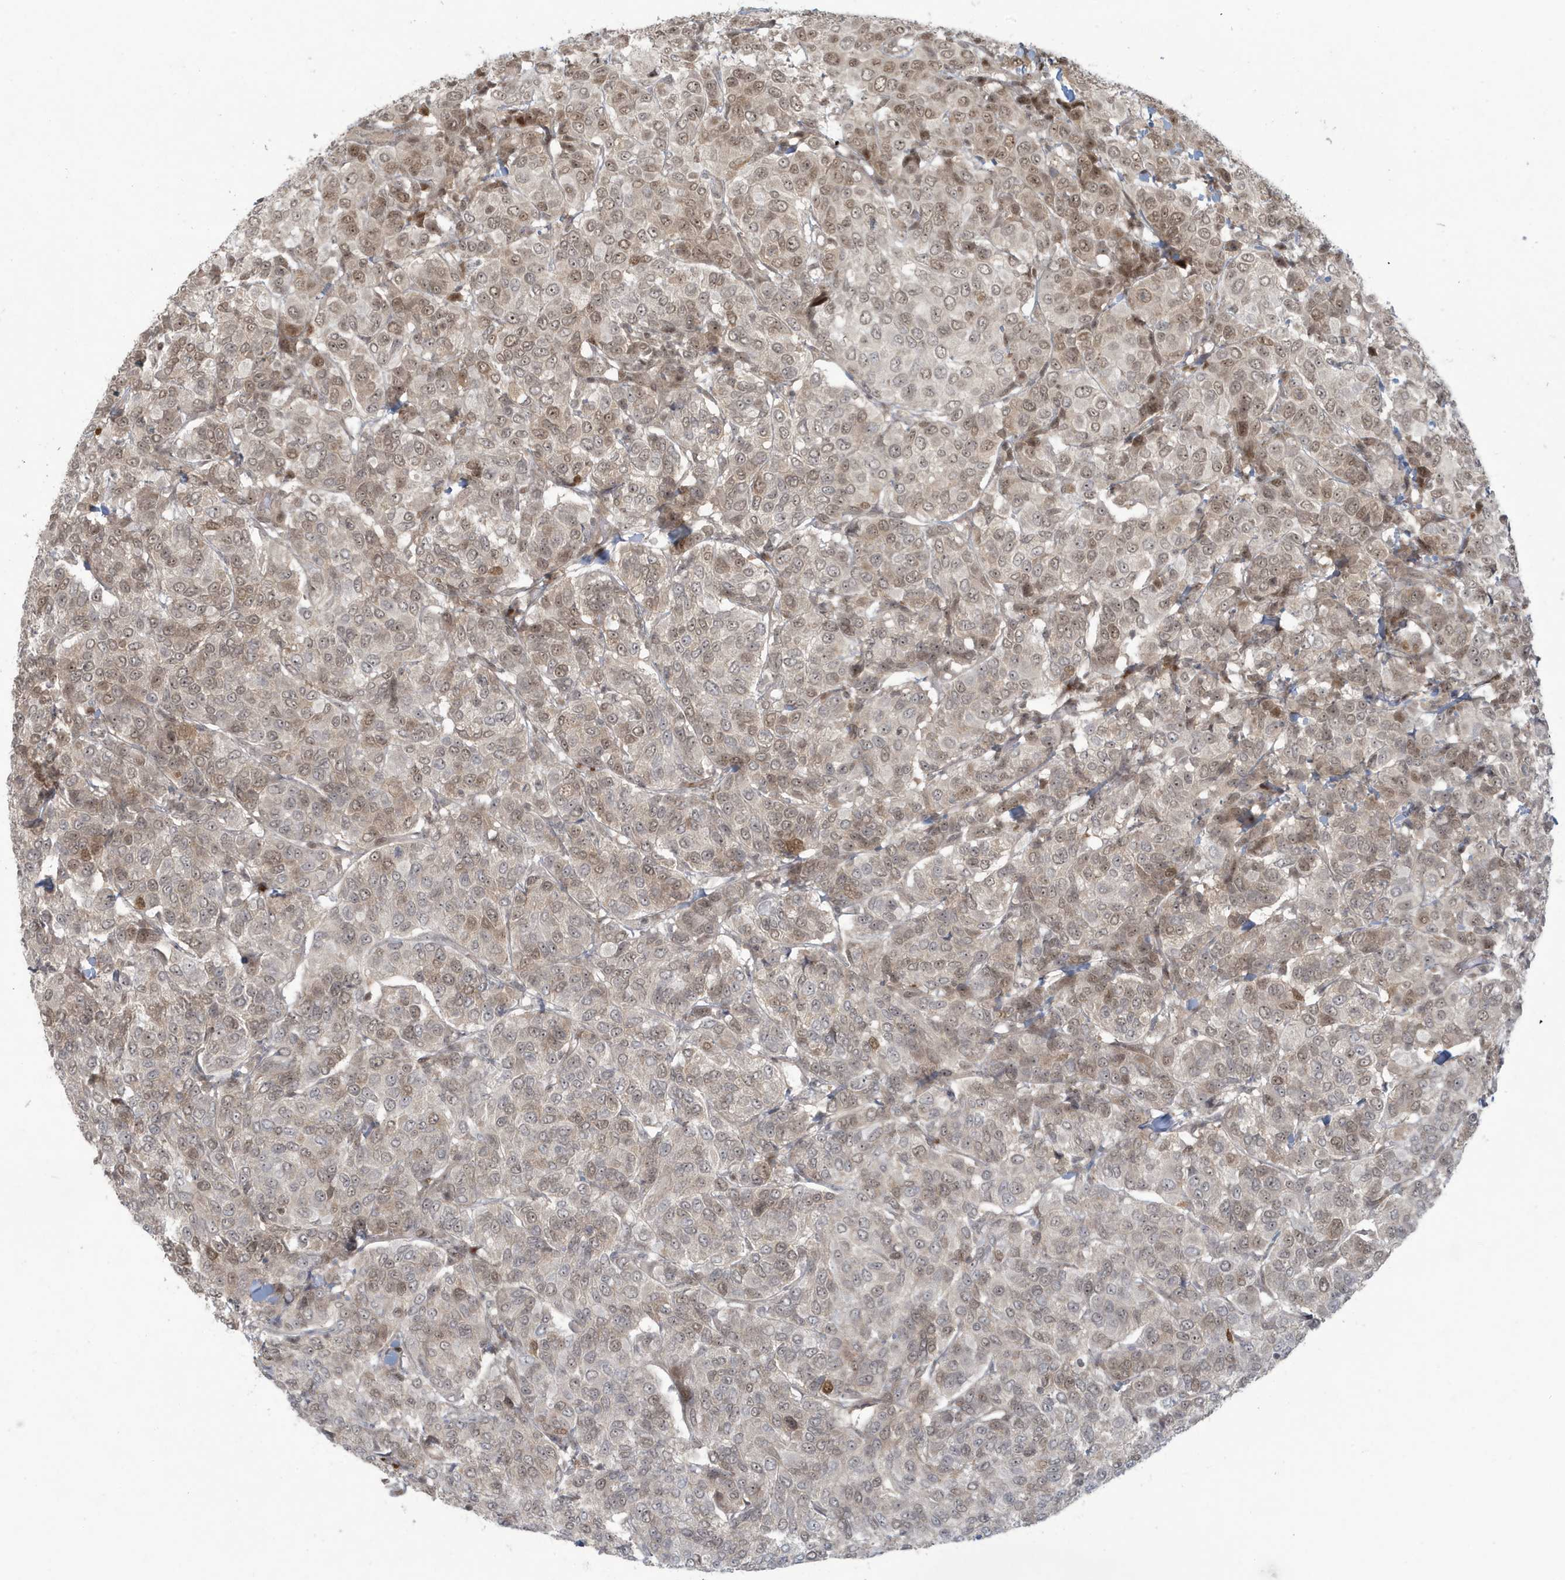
{"staining": {"intensity": "weak", "quantity": ">75%", "location": "nuclear"}, "tissue": "breast cancer", "cell_type": "Tumor cells", "image_type": "cancer", "snomed": [{"axis": "morphology", "description": "Duct carcinoma"}, {"axis": "topography", "description": "Breast"}], "caption": "Immunohistochemistry micrograph of neoplastic tissue: breast intraductal carcinoma stained using immunohistochemistry reveals low levels of weak protein expression localized specifically in the nuclear of tumor cells, appearing as a nuclear brown color.", "gene": "C1orf52", "patient": {"sex": "female", "age": 55}}